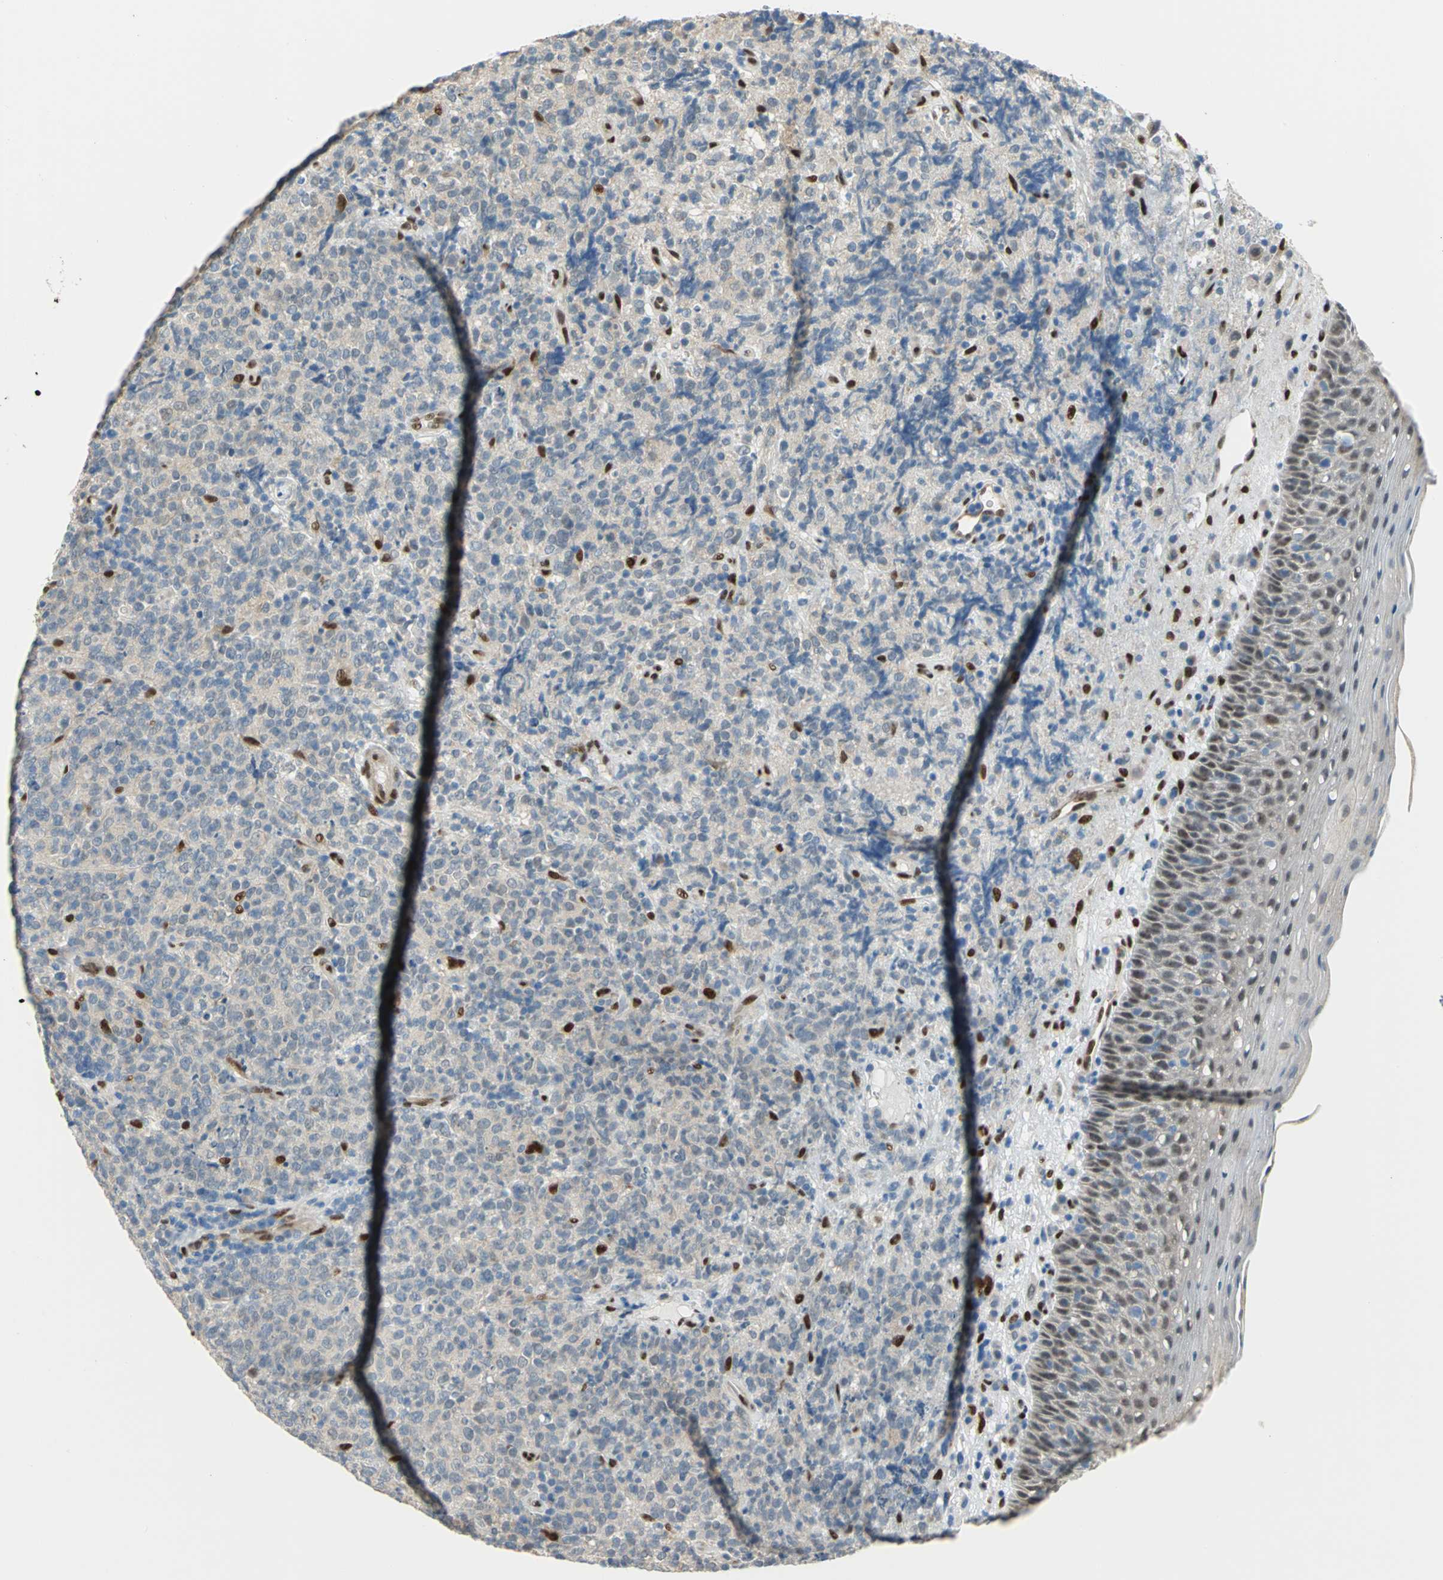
{"staining": {"intensity": "weak", "quantity": ">75%", "location": "cytoplasmic/membranous"}, "tissue": "lymphoma", "cell_type": "Tumor cells", "image_type": "cancer", "snomed": [{"axis": "morphology", "description": "Malignant lymphoma, non-Hodgkin's type, High grade"}, {"axis": "topography", "description": "Tonsil"}], "caption": "The micrograph demonstrates staining of high-grade malignant lymphoma, non-Hodgkin's type, revealing weak cytoplasmic/membranous protein expression (brown color) within tumor cells.", "gene": "RBFOX2", "patient": {"sex": "female", "age": 36}}